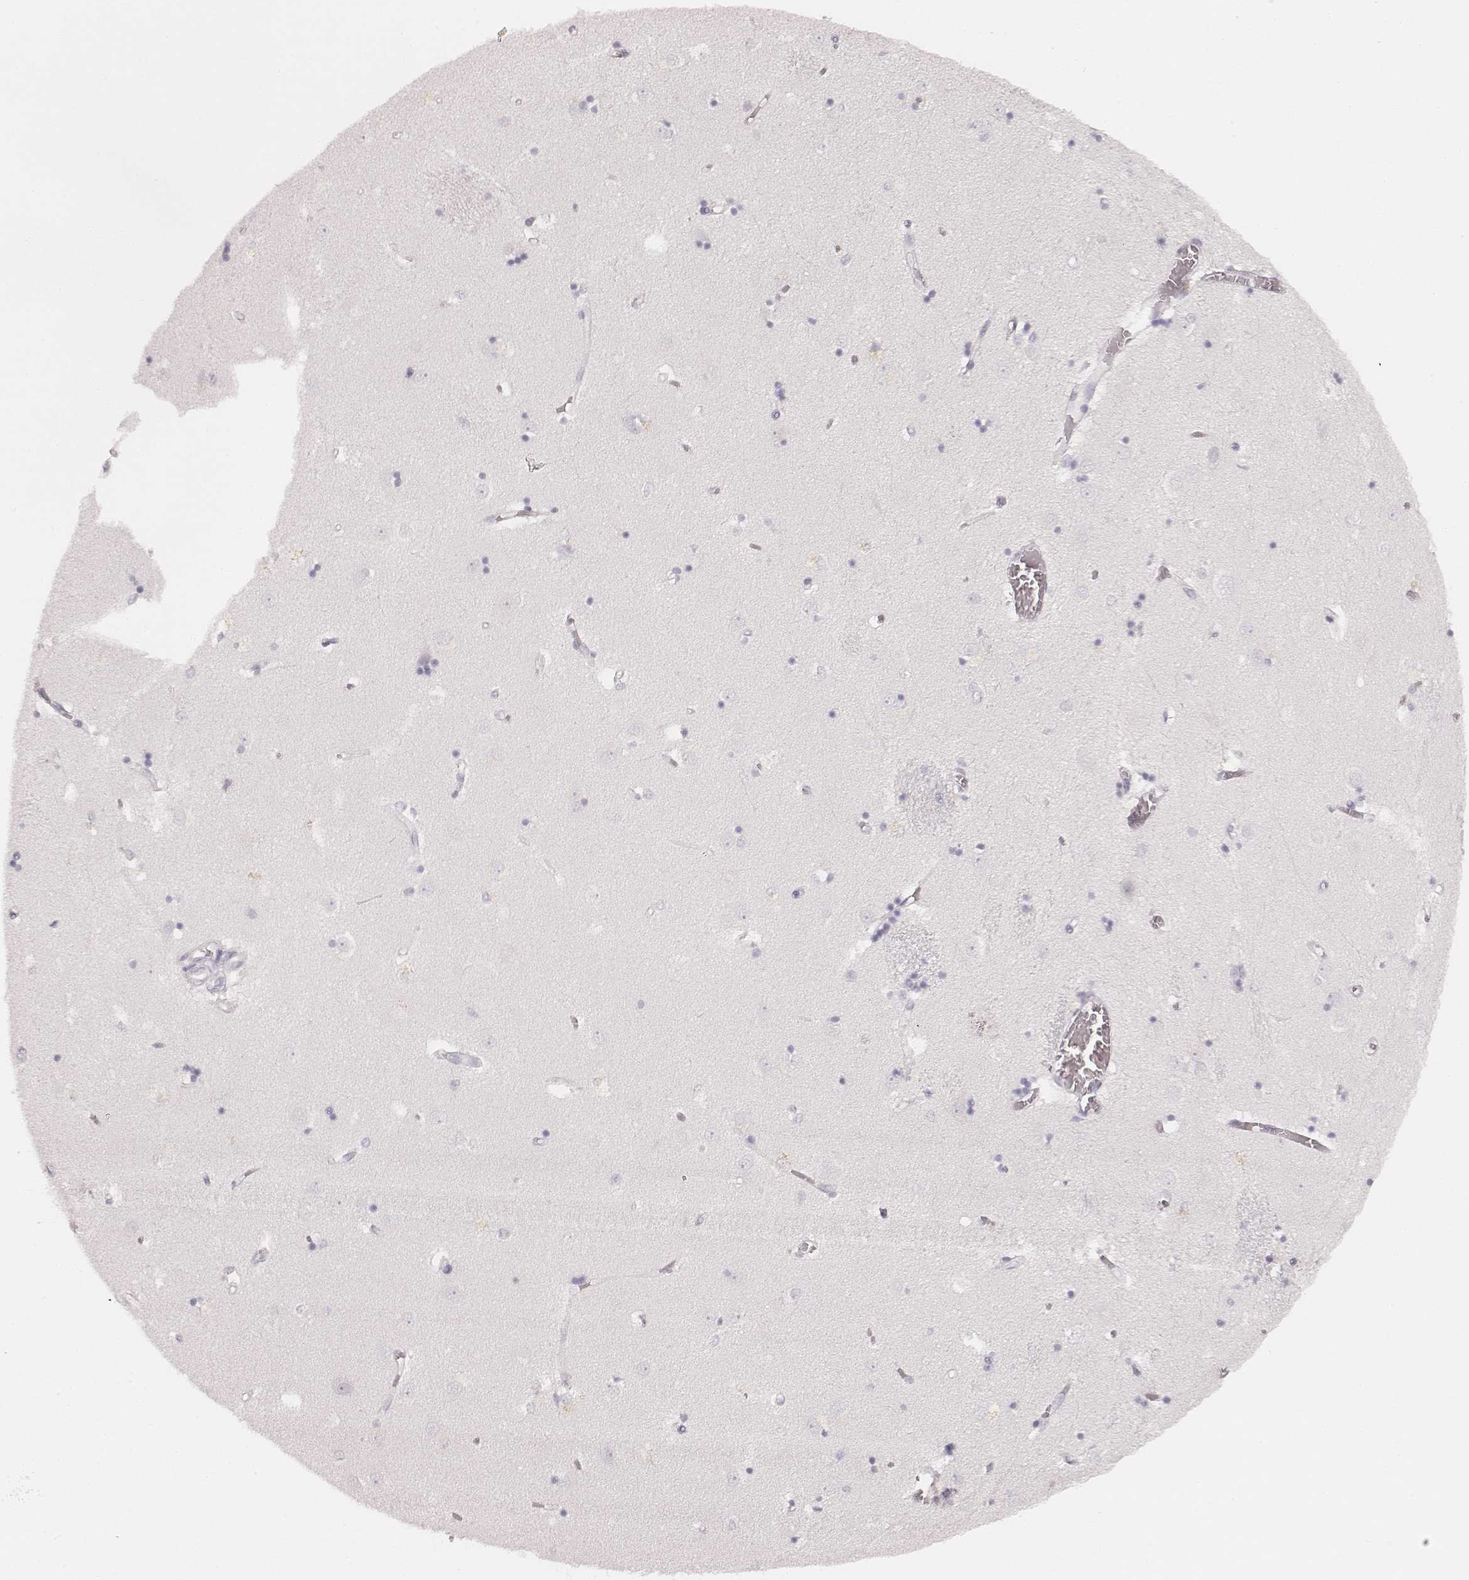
{"staining": {"intensity": "negative", "quantity": "none", "location": "none"}, "tissue": "caudate", "cell_type": "Glial cells", "image_type": "normal", "snomed": [{"axis": "morphology", "description": "Normal tissue, NOS"}, {"axis": "topography", "description": "Lateral ventricle wall"}], "caption": "Immunohistochemical staining of benign caudate demonstrates no significant expression in glial cells. Brightfield microscopy of immunohistochemistry (IHC) stained with DAB (3,3'-diaminobenzidine) (brown) and hematoxylin (blue), captured at high magnification.", "gene": "KRT72", "patient": {"sex": "male", "age": 54}}